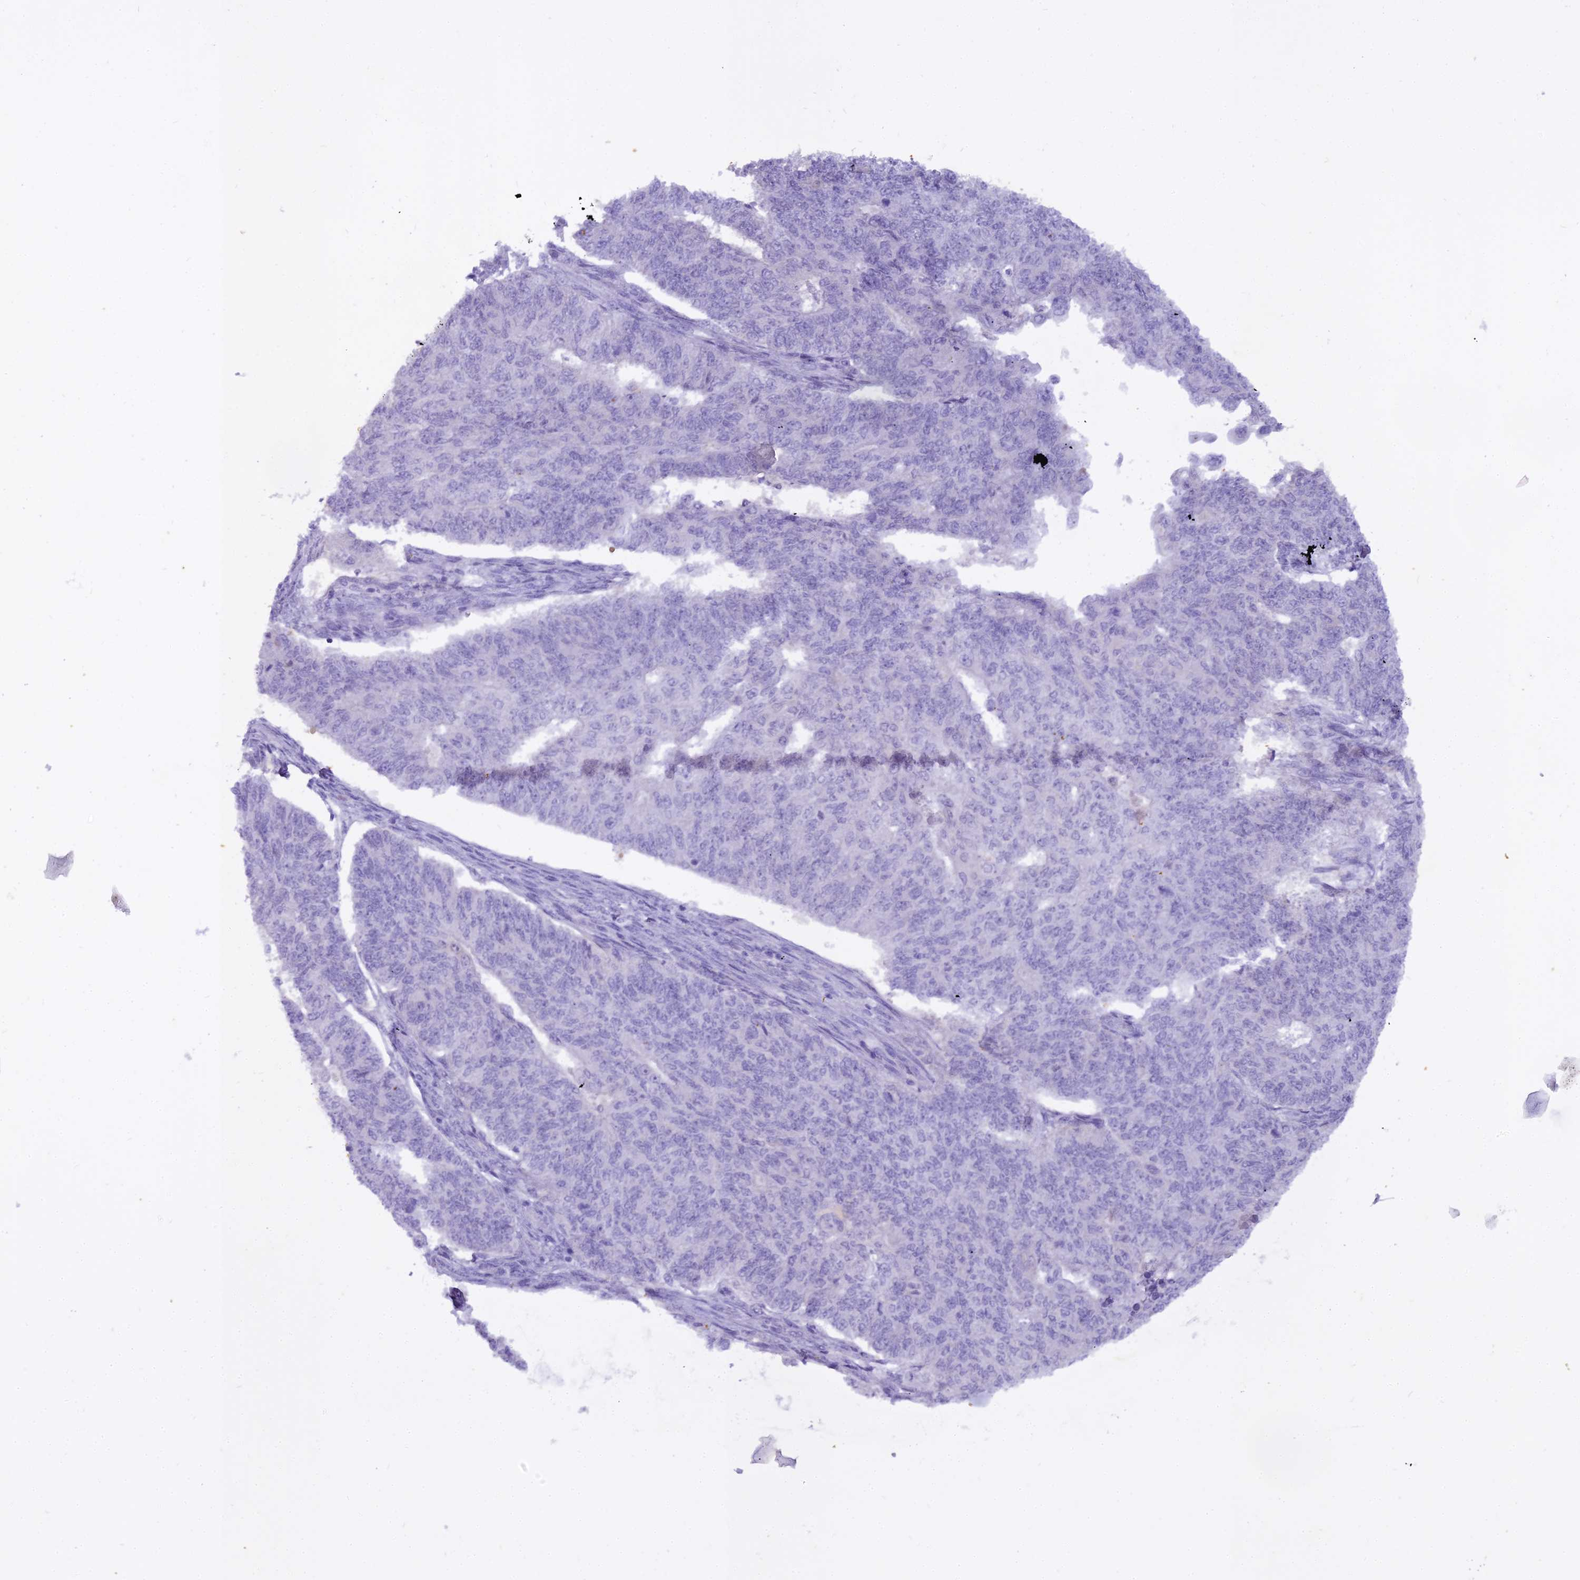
{"staining": {"intensity": "negative", "quantity": "none", "location": "none"}, "tissue": "endometrial cancer", "cell_type": "Tumor cells", "image_type": "cancer", "snomed": [{"axis": "morphology", "description": "Adenocarcinoma, NOS"}, {"axis": "topography", "description": "Endometrium"}], "caption": "Endometrial adenocarcinoma stained for a protein using immunohistochemistry (IHC) displays no expression tumor cells.", "gene": "OSTN", "patient": {"sex": "female", "age": 32}}